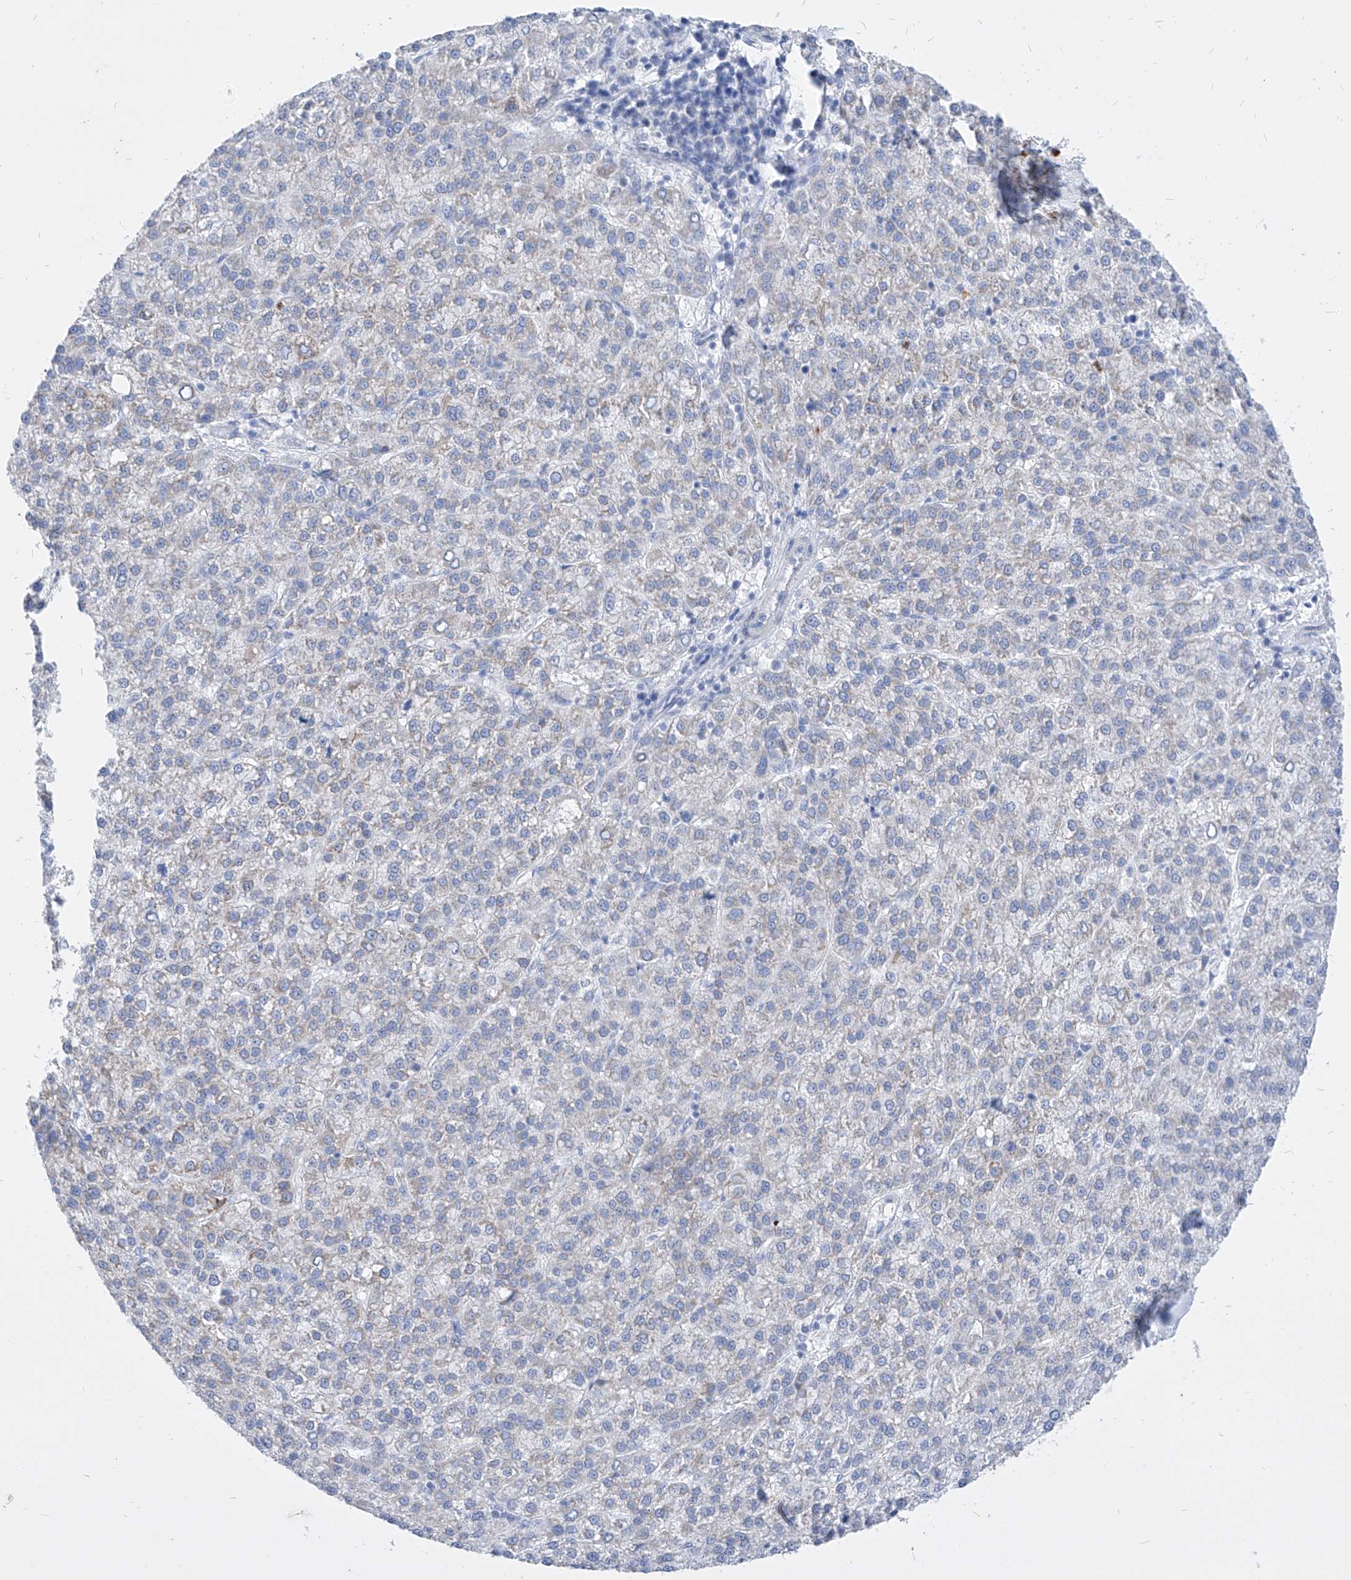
{"staining": {"intensity": "negative", "quantity": "none", "location": "none"}, "tissue": "liver cancer", "cell_type": "Tumor cells", "image_type": "cancer", "snomed": [{"axis": "morphology", "description": "Carcinoma, Hepatocellular, NOS"}, {"axis": "topography", "description": "Liver"}], "caption": "A micrograph of human hepatocellular carcinoma (liver) is negative for staining in tumor cells.", "gene": "COQ3", "patient": {"sex": "female", "age": 58}}